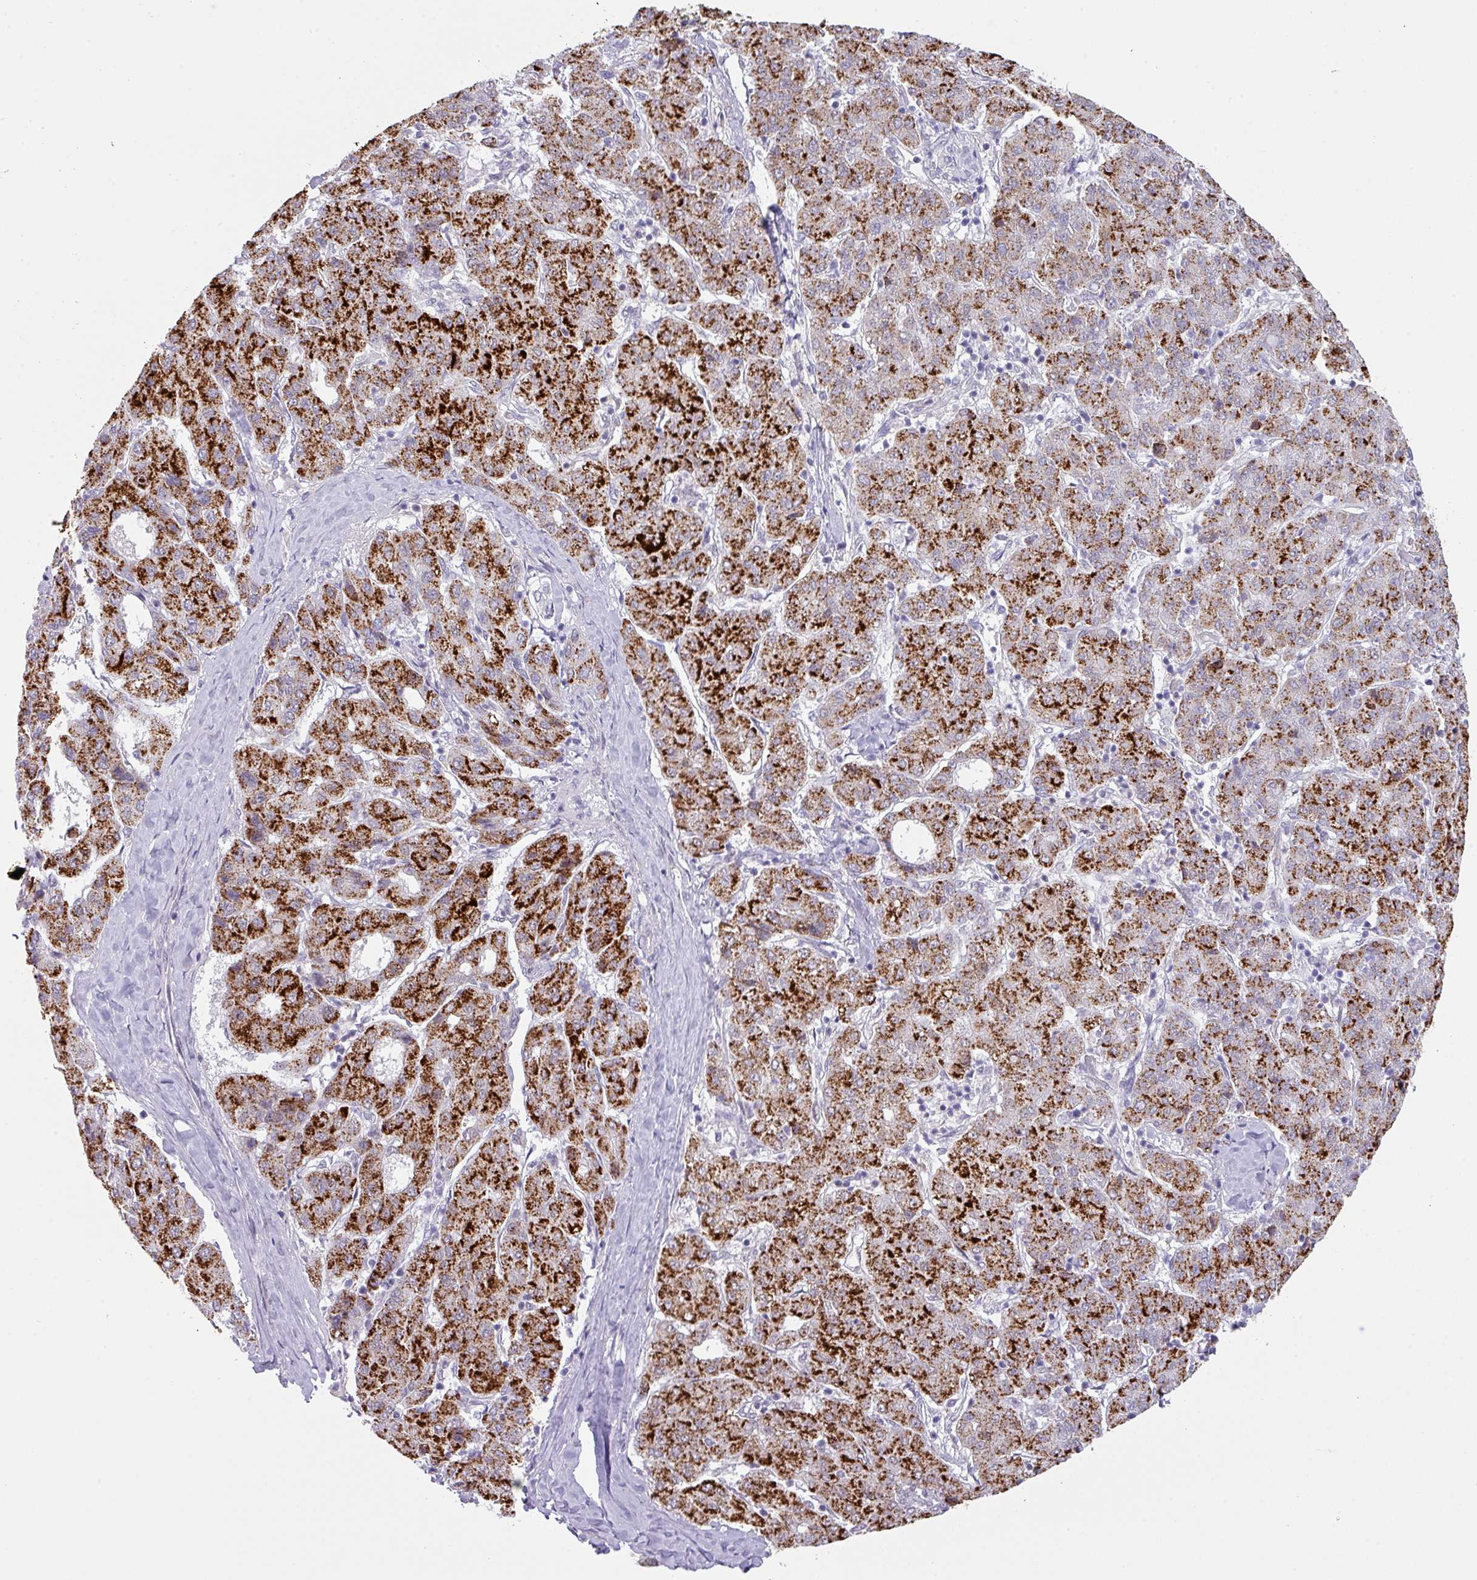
{"staining": {"intensity": "strong", "quantity": ">75%", "location": "cytoplasmic/membranous"}, "tissue": "liver cancer", "cell_type": "Tumor cells", "image_type": "cancer", "snomed": [{"axis": "morphology", "description": "Carcinoma, Hepatocellular, NOS"}, {"axis": "topography", "description": "Liver"}], "caption": "Hepatocellular carcinoma (liver) stained with a brown dye reveals strong cytoplasmic/membranous positive positivity in about >75% of tumor cells.", "gene": "ANKRD13B", "patient": {"sex": "male", "age": 65}}